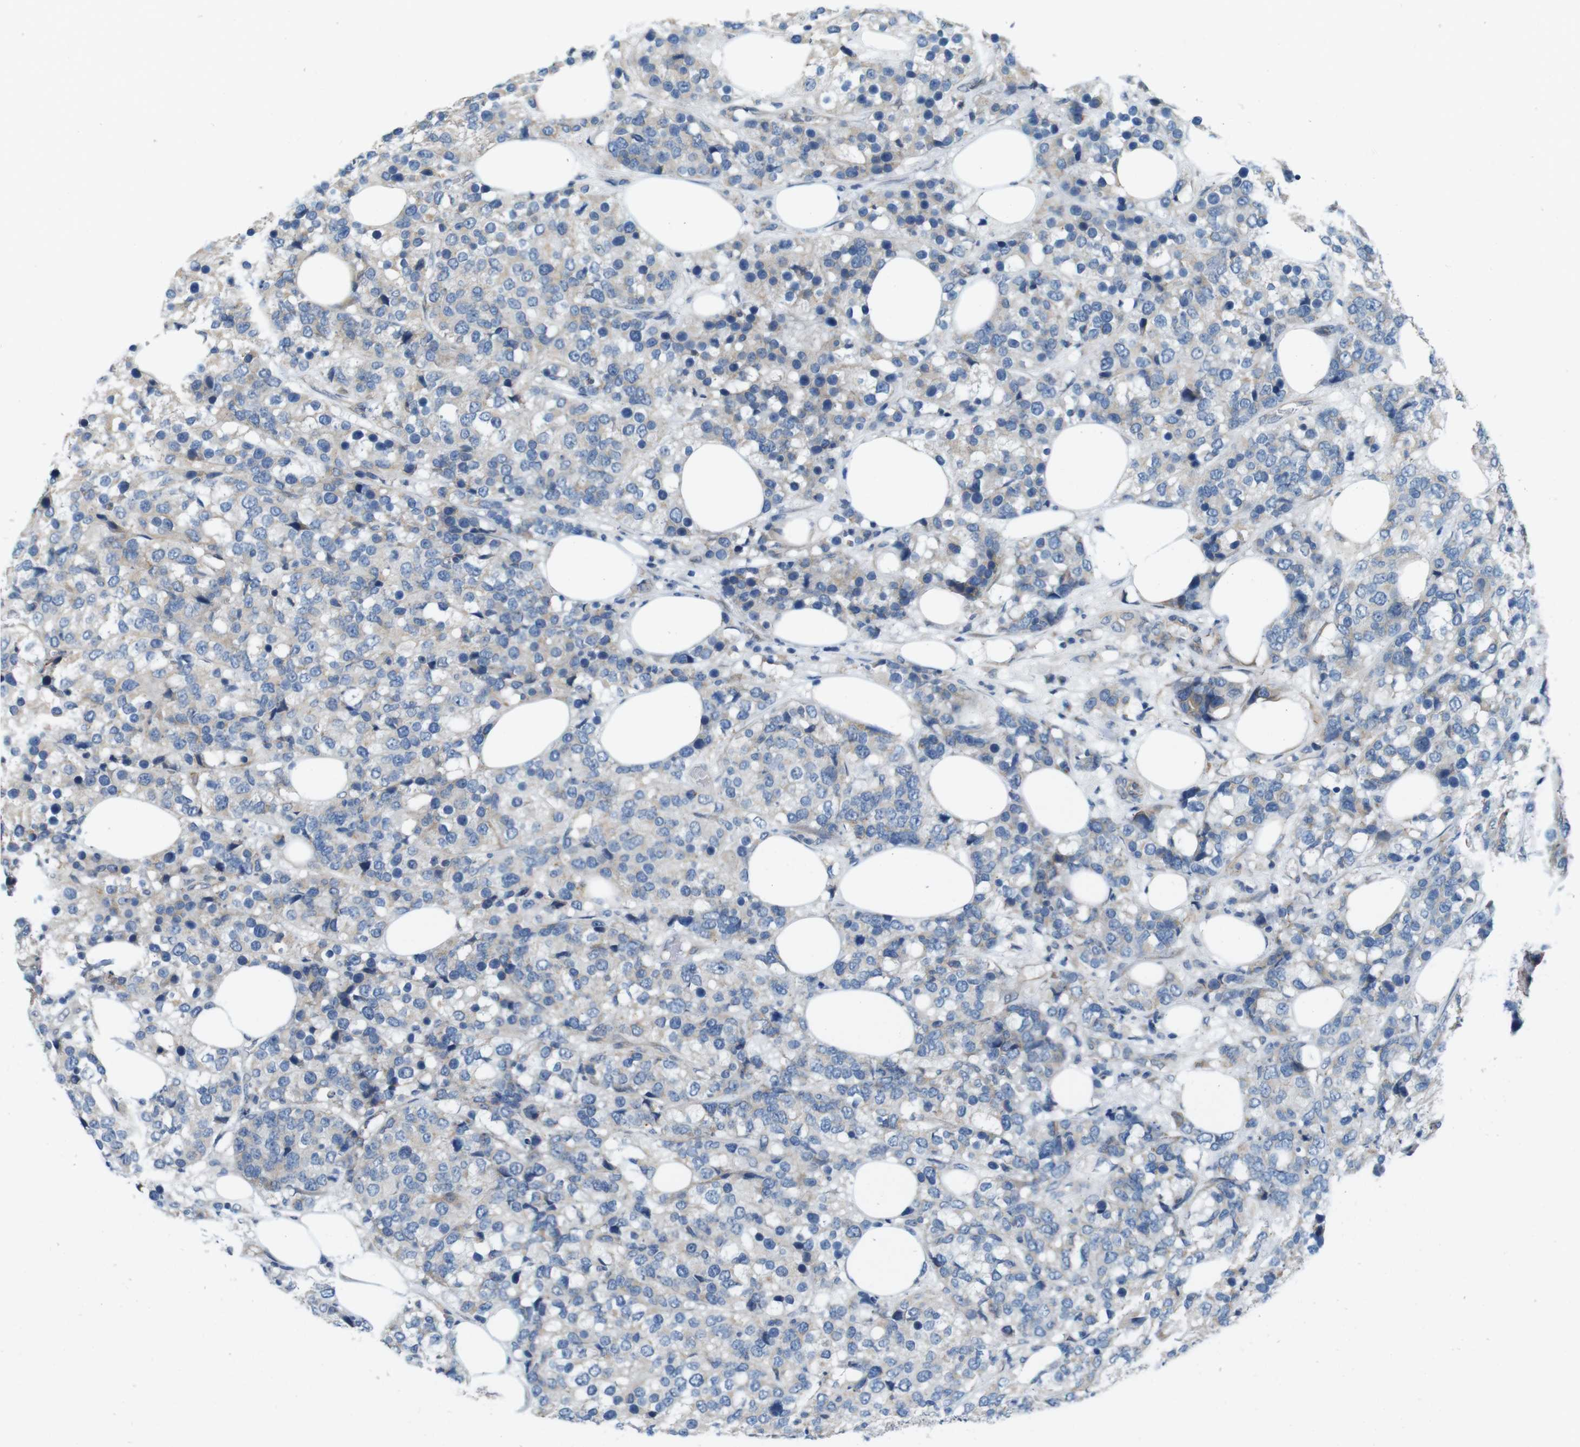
{"staining": {"intensity": "weak", "quantity": ">75%", "location": "cytoplasmic/membranous"}, "tissue": "breast cancer", "cell_type": "Tumor cells", "image_type": "cancer", "snomed": [{"axis": "morphology", "description": "Lobular carcinoma"}, {"axis": "topography", "description": "Breast"}], "caption": "High-magnification brightfield microscopy of breast lobular carcinoma stained with DAB (brown) and counterstained with hematoxylin (blue). tumor cells exhibit weak cytoplasmic/membranous expression is seen in about>75% of cells. (DAB (3,3'-diaminobenzidine) IHC, brown staining for protein, blue staining for nuclei).", "gene": "SKI", "patient": {"sex": "female", "age": 59}}